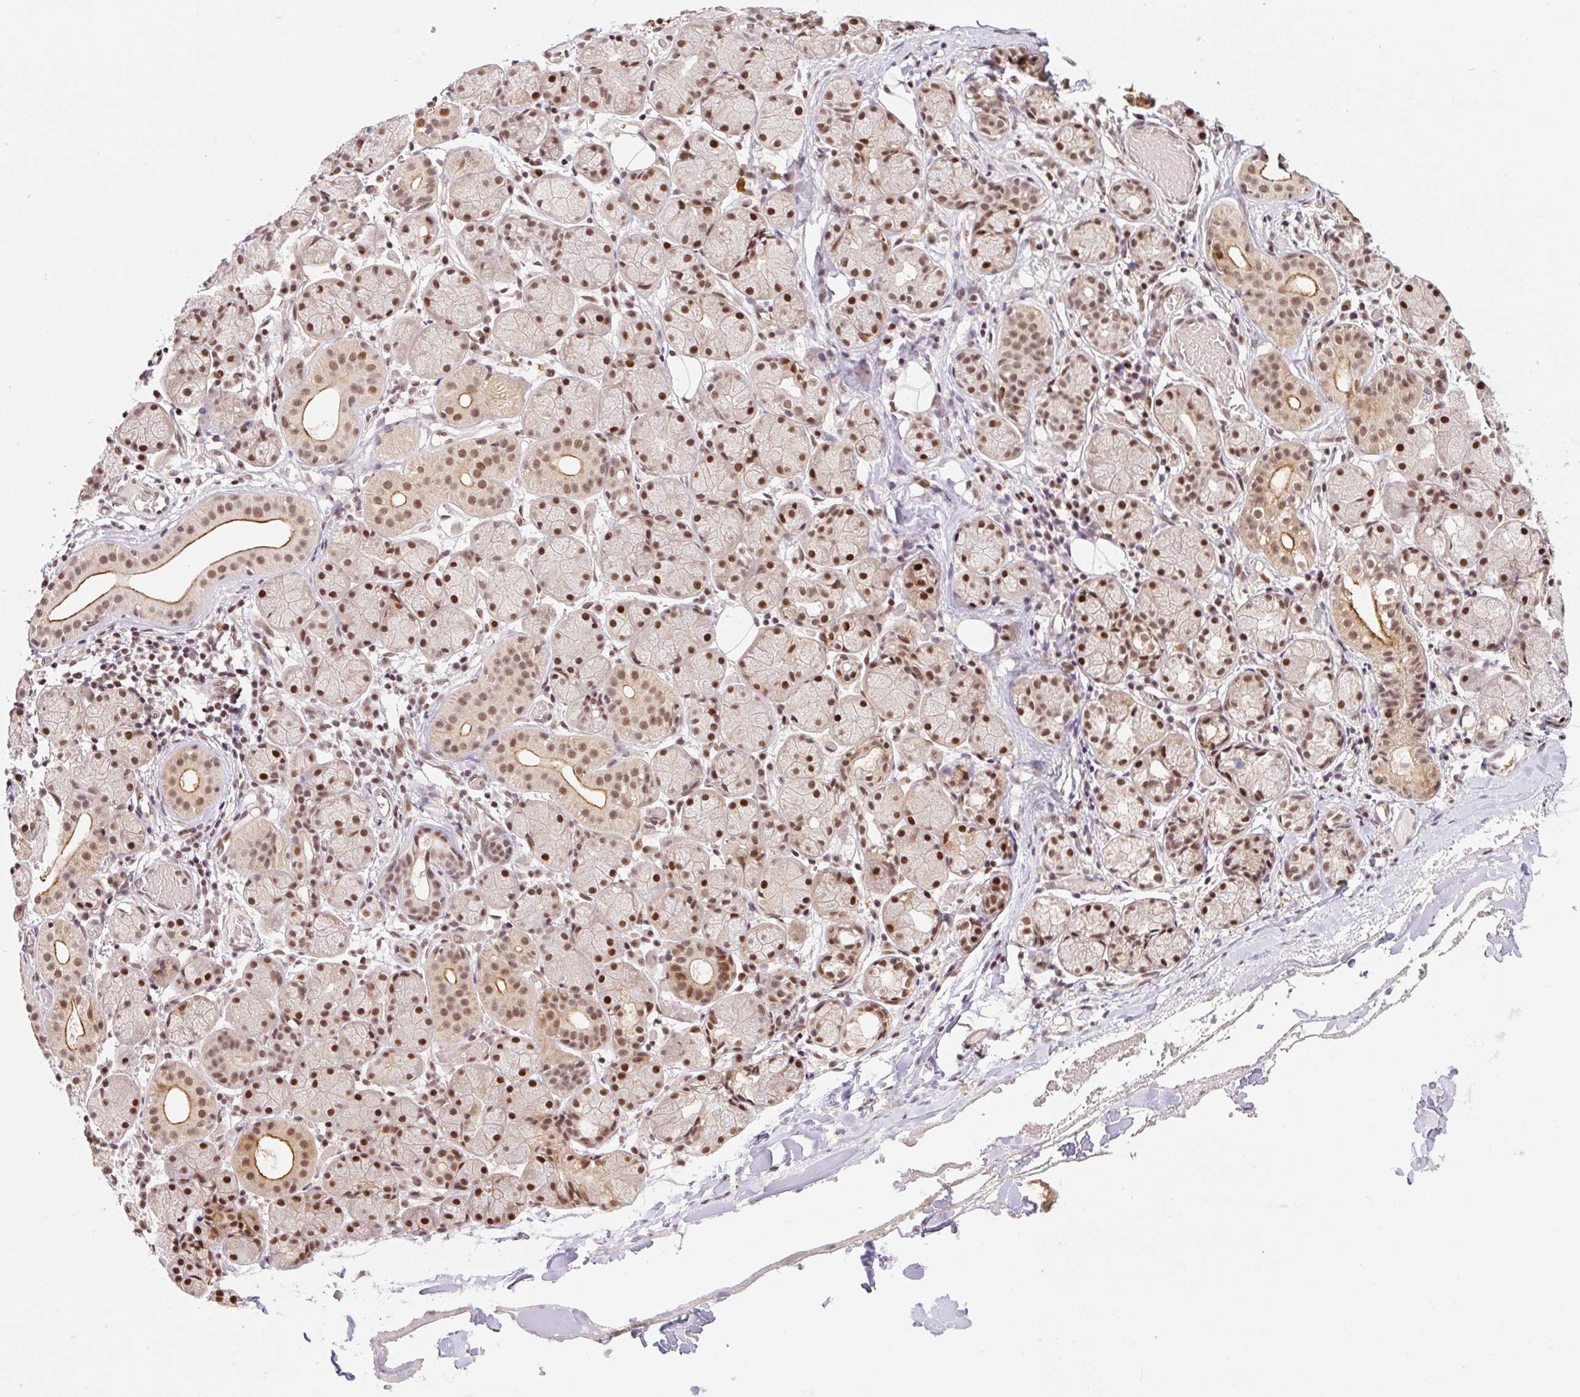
{"staining": {"intensity": "moderate", "quantity": ">75%", "location": "nuclear"}, "tissue": "salivary gland", "cell_type": "Glandular cells", "image_type": "normal", "snomed": [{"axis": "morphology", "description": "Normal tissue, NOS"}, {"axis": "topography", "description": "Salivary gland"}], "caption": "Glandular cells display medium levels of moderate nuclear expression in about >75% of cells in benign salivary gland. (IHC, brightfield microscopy, high magnification).", "gene": "INTS8", "patient": {"sex": "female", "age": 24}}